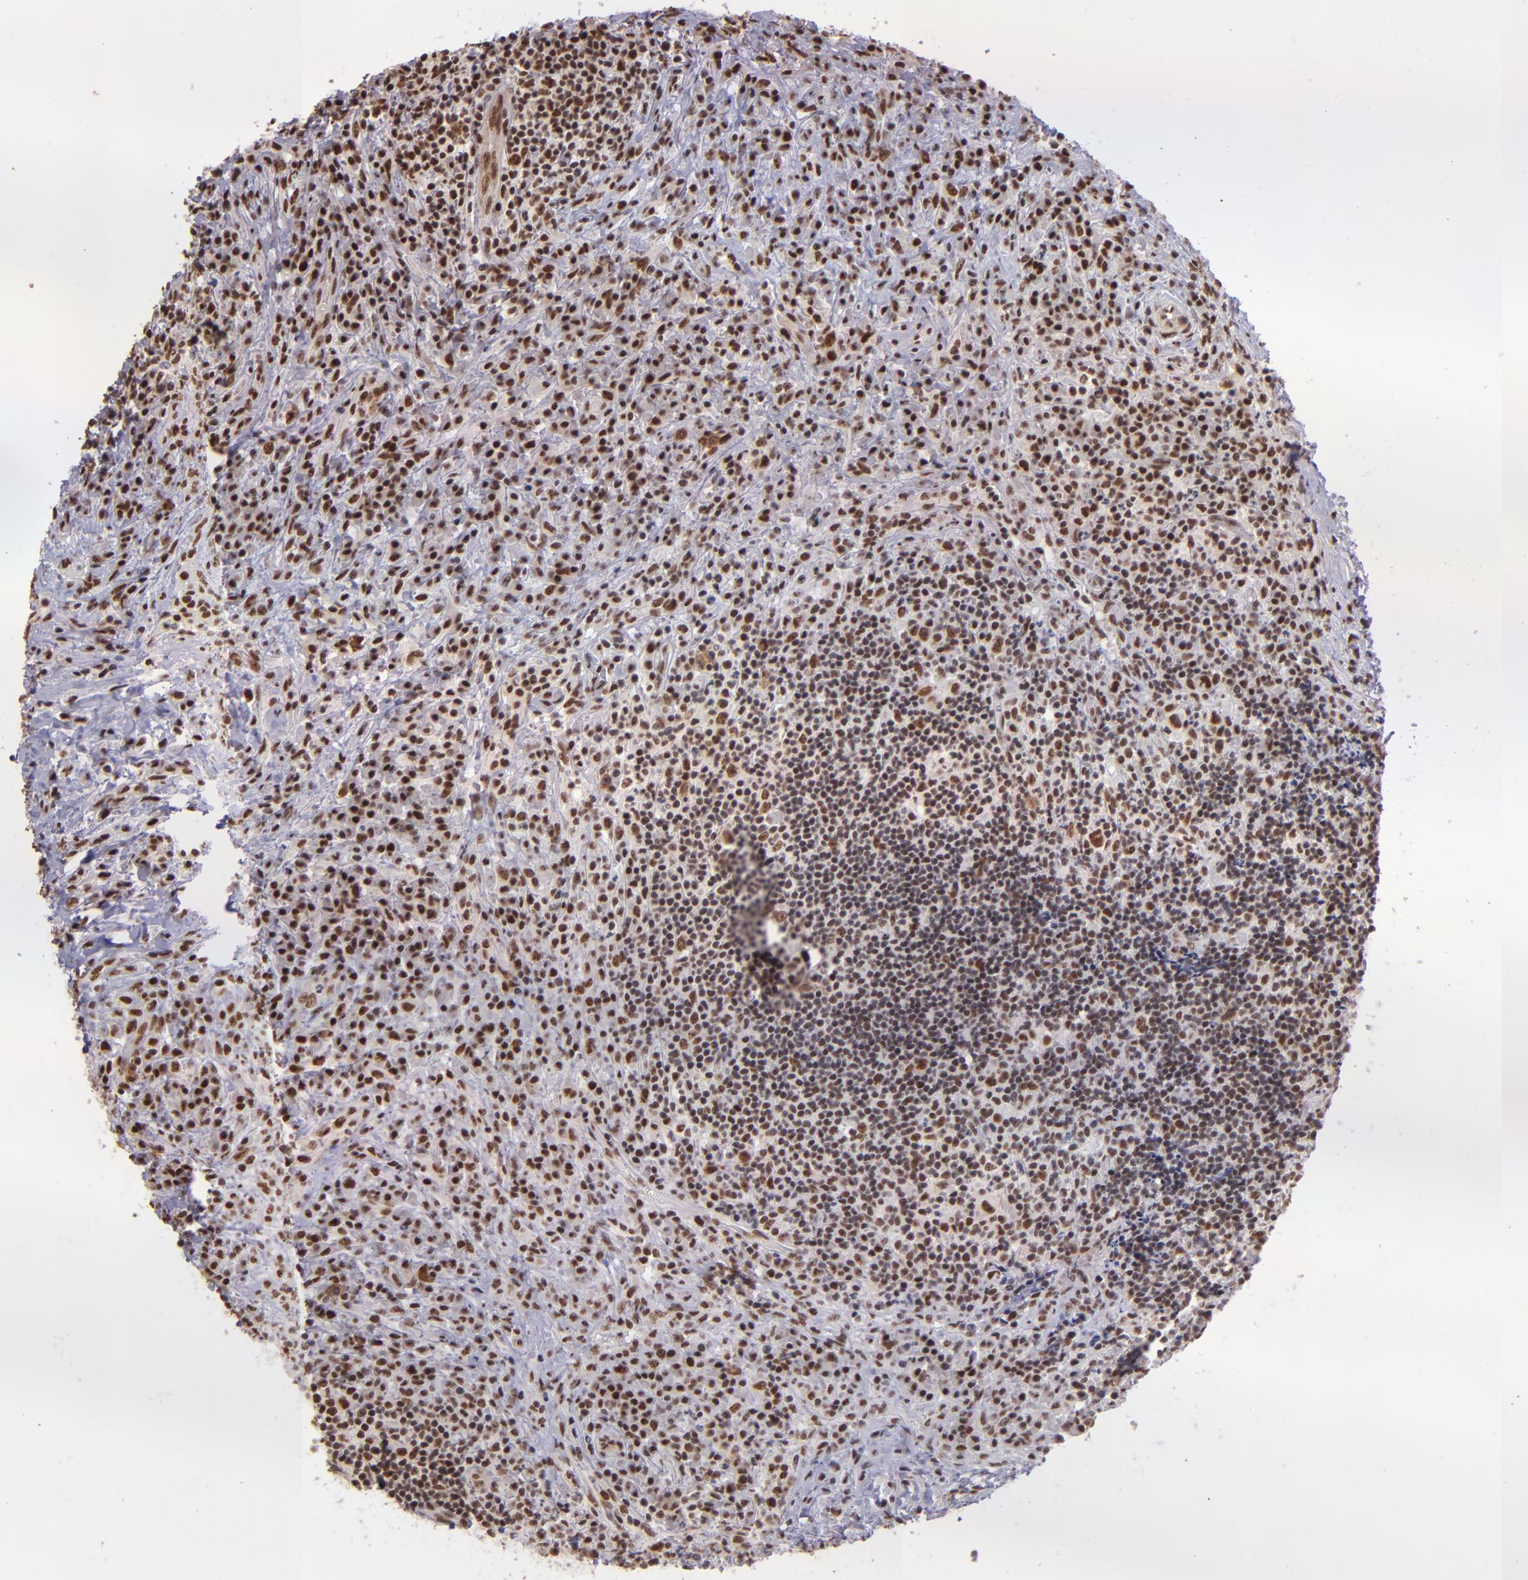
{"staining": {"intensity": "moderate", "quantity": "25%-75%", "location": "nuclear"}, "tissue": "lymphoma", "cell_type": "Tumor cells", "image_type": "cancer", "snomed": [{"axis": "morphology", "description": "Hodgkin's disease, NOS"}, {"axis": "topography", "description": "Lymph node"}], "caption": "Tumor cells exhibit moderate nuclear positivity in approximately 25%-75% of cells in Hodgkin's disease.", "gene": "PQBP1", "patient": {"sex": "female", "age": 25}}